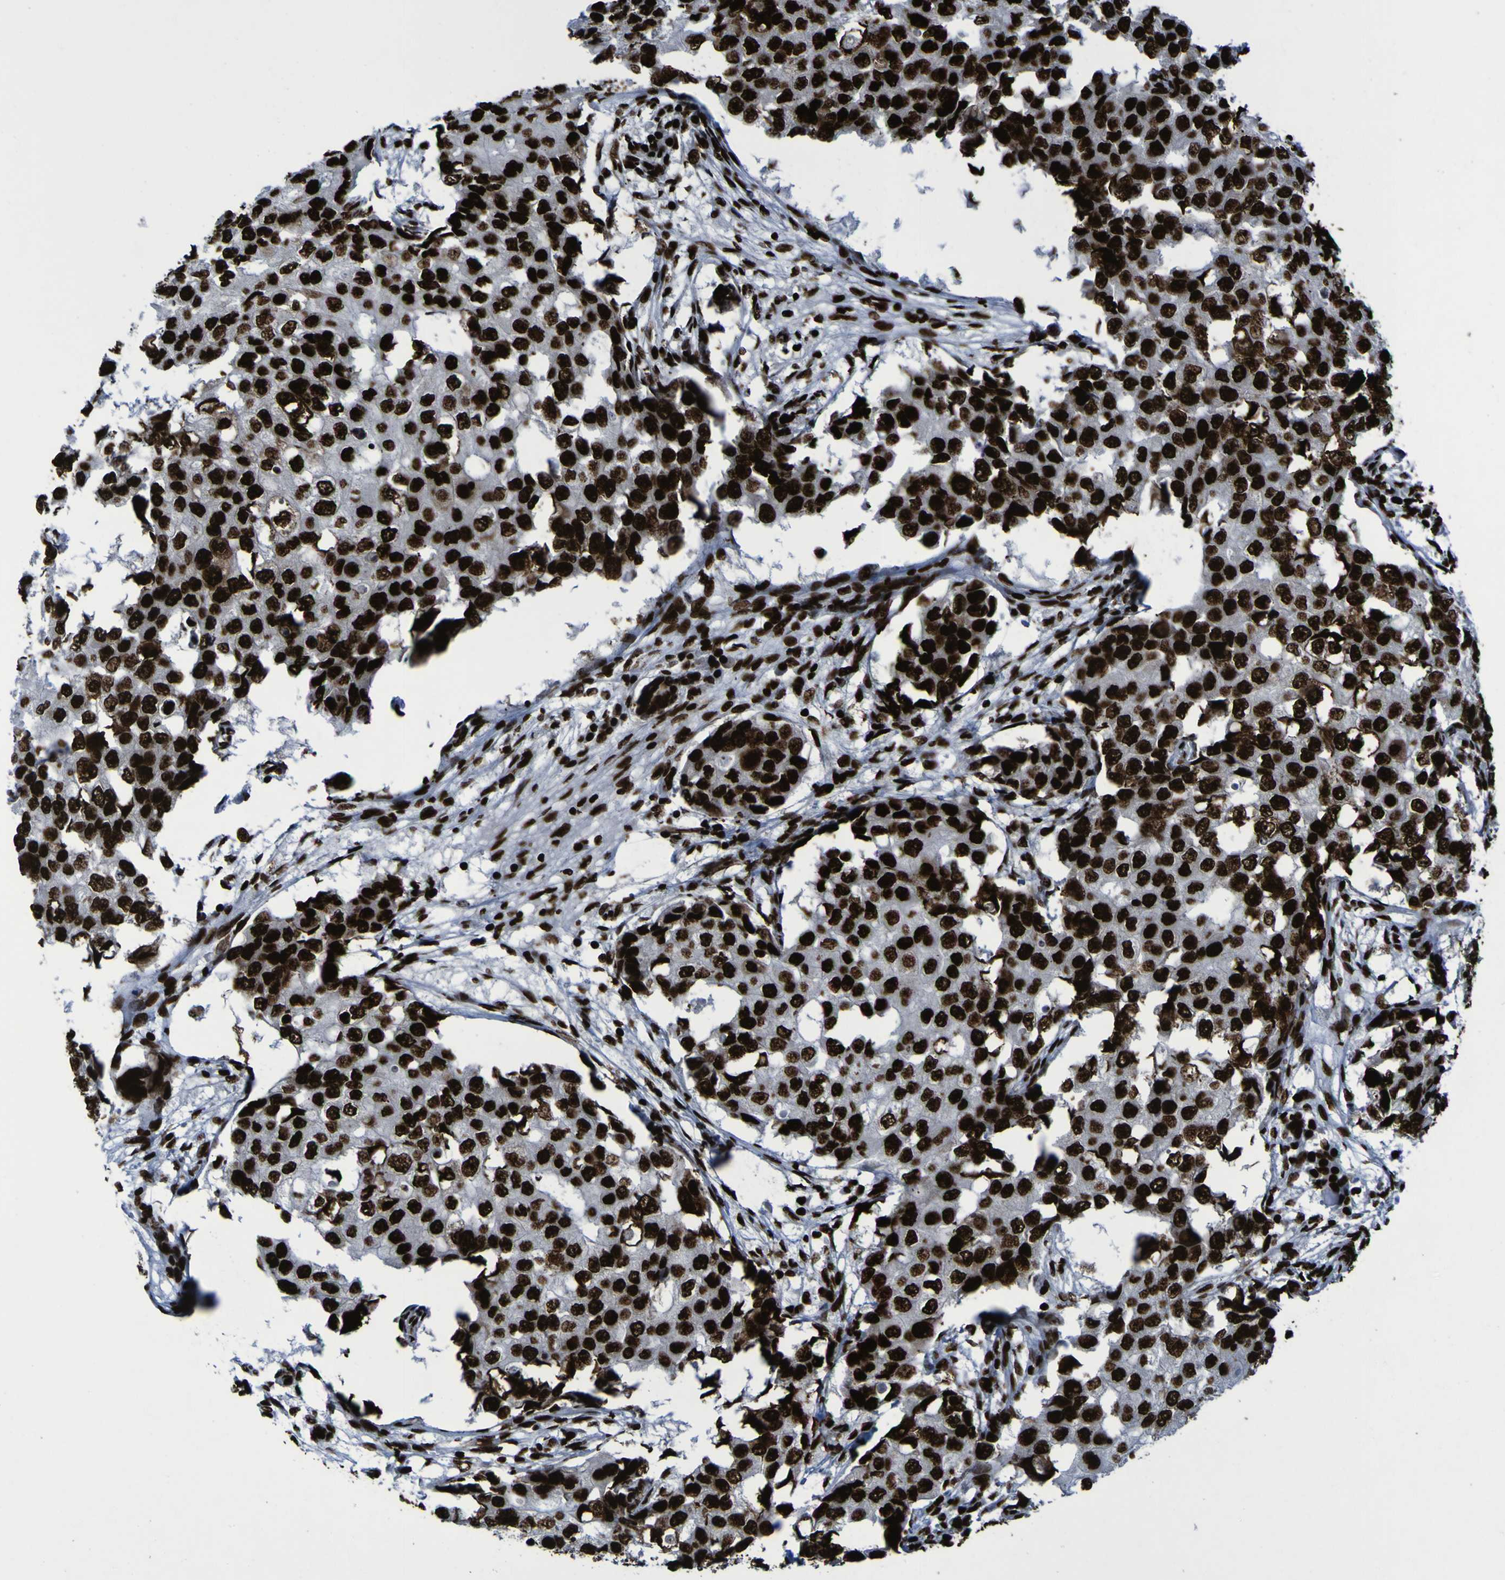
{"staining": {"intensity": "strong", "quantity": ">75%", "location": "nuclear"}, "tissue": "breast cancer", "cell_type": "Tumor cells", "image_type": "cancer", "snomed": [{"axis": "morphology", "description": "Duct carcinoma"}, {"axis": "topography", "description": "Breast"}], "caption": "Strong nuclear protein expression is seen in about >75% of tumor cells in breast intraductal carcinoma. (brown staining indicates protein expression, while blue staining denotes nuclei).", "gene": "NPM1", "patient": {"sex": "female", "age": 27}}